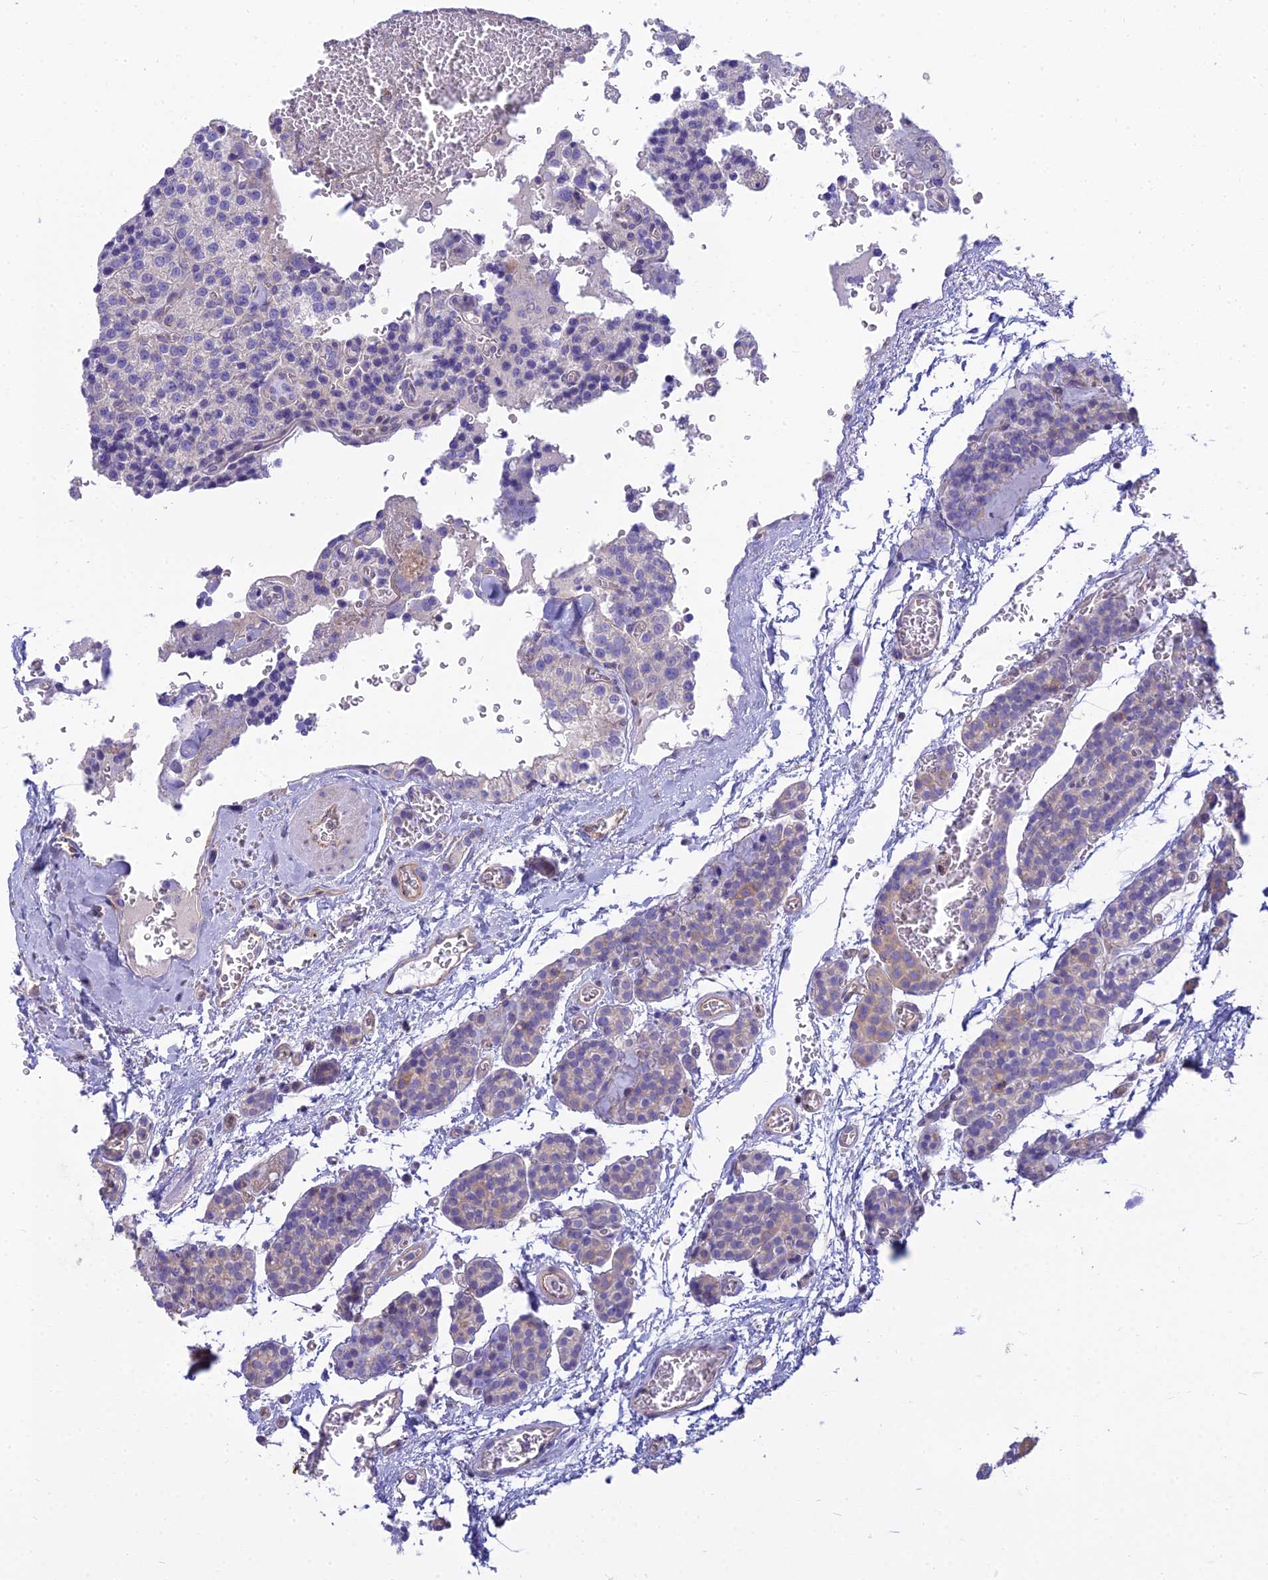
{"staining": {"intensity": "negative", "quantity": "none", "location": "none"}, "tissue": "parathyroid gland", "cell_type": "Glandular cells", "image_type": "normal", "snomed": [{"axis": "morphology", "description": "Normal tissue, NOS"}, {"axis": "topography", "description": "Parathyroid gland"}], "caption": "The histopathology image reveals no staining of glandular cells in unremarkable parathyroid gland.", "gene": "SMIM24", "patient": {"sex": "female", "age": 64}}